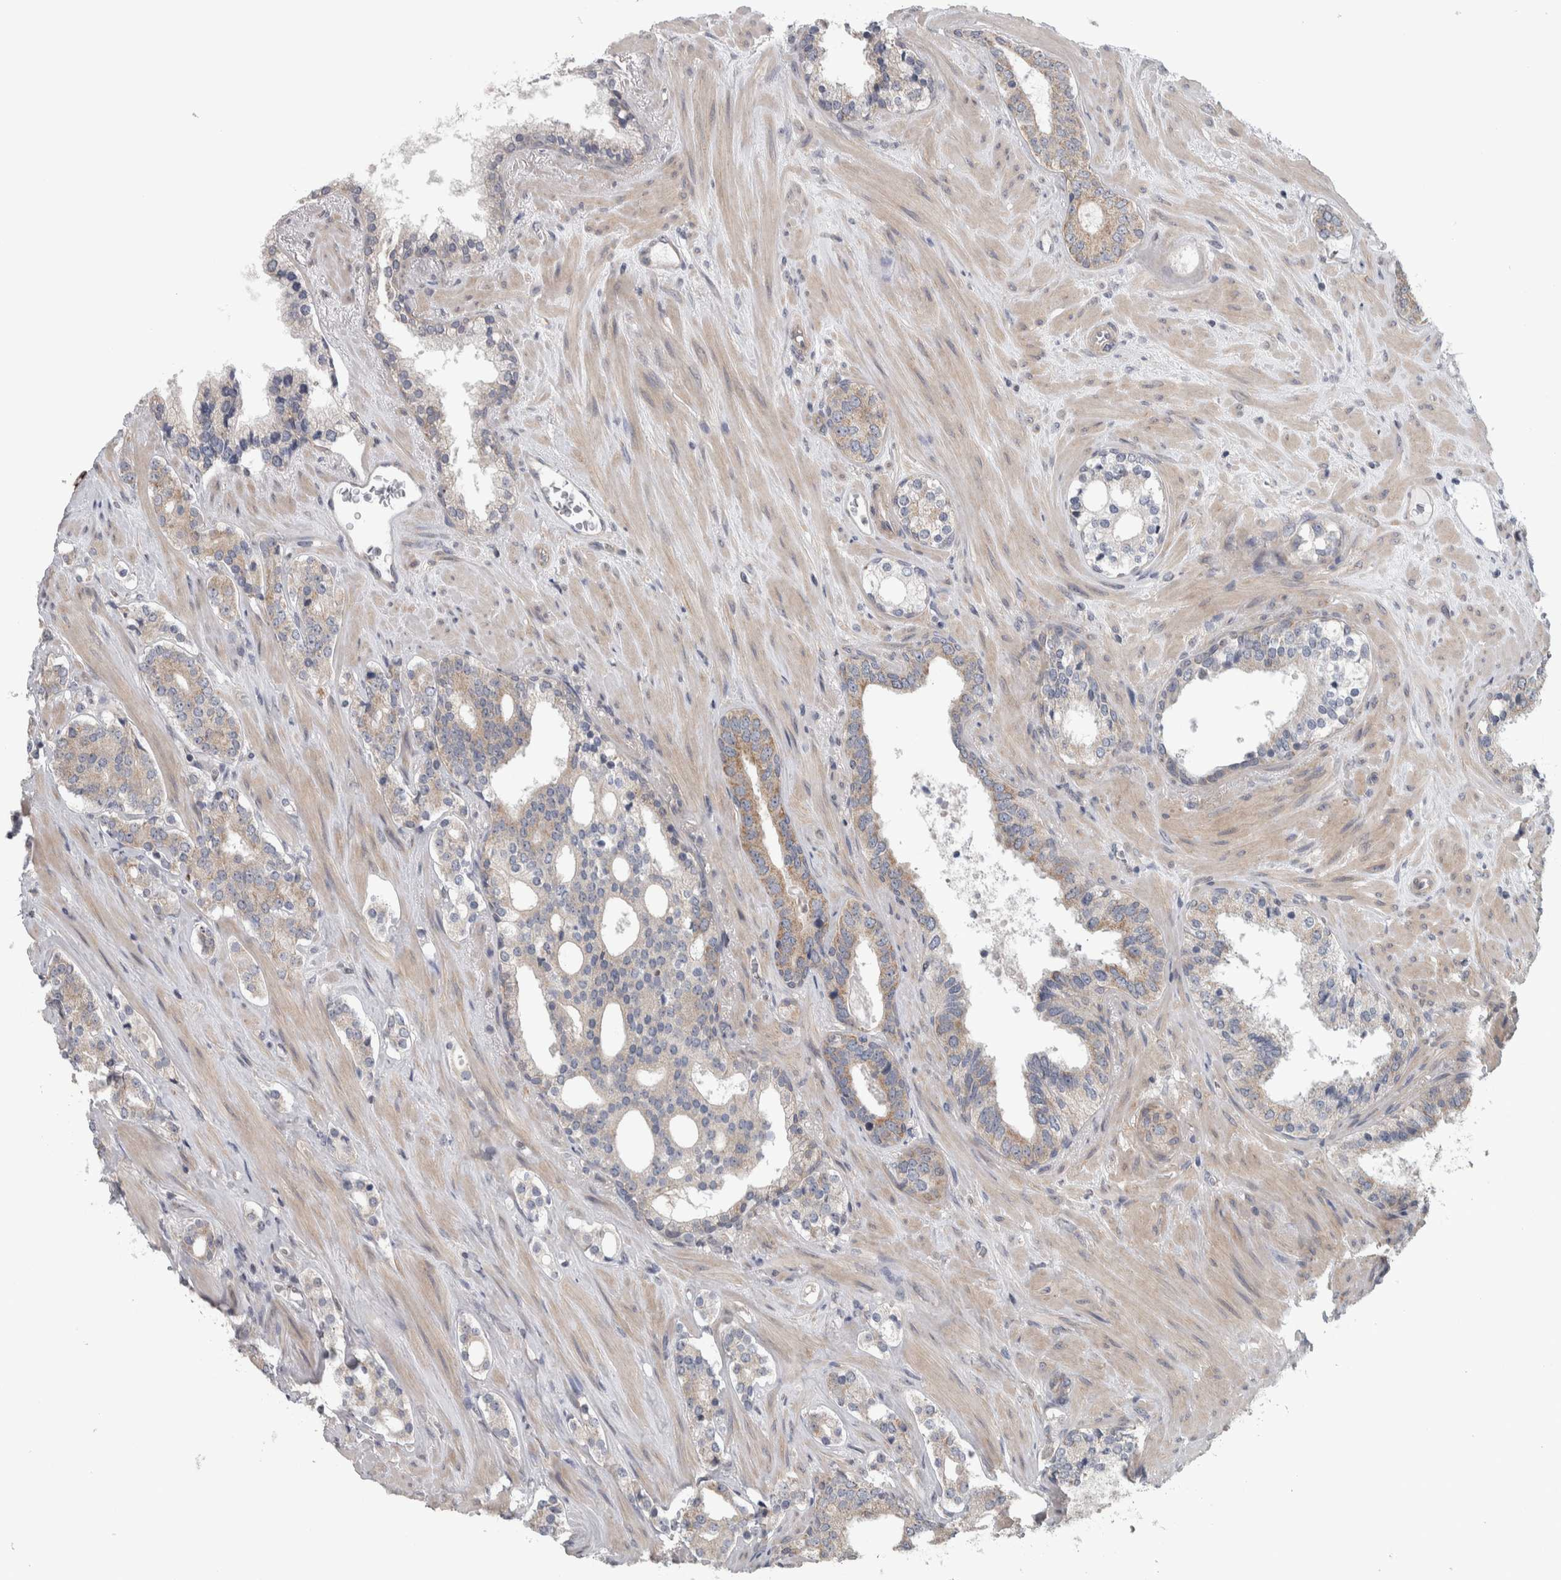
{"staining": {"intensity": "weak", "quantity": ">75%", "location": "cytoplasmic/membranous"}, "tissue": "prostate cancer", "cell_type": "Tumor cells", "image_type": "cancer", "snomed": [{"axis": "morphology", "description": "Adenocarcinoma, High grade"}, {"axis": "topography", "description": "Prostate"}], "caption": "Immunohistochemistry (IHC) photomicrograph of neoplastic tissue: human prostate cancer stained using immunohistochemistry (IHC) shows low levels of weak protein expression localized specifically in the cytoplasmic/membranous of tumor cells, appearing as a cytoplasmic/membranous brown color.", "gene": "CWC27", "patient": {"sex": "male", "age": 71}}